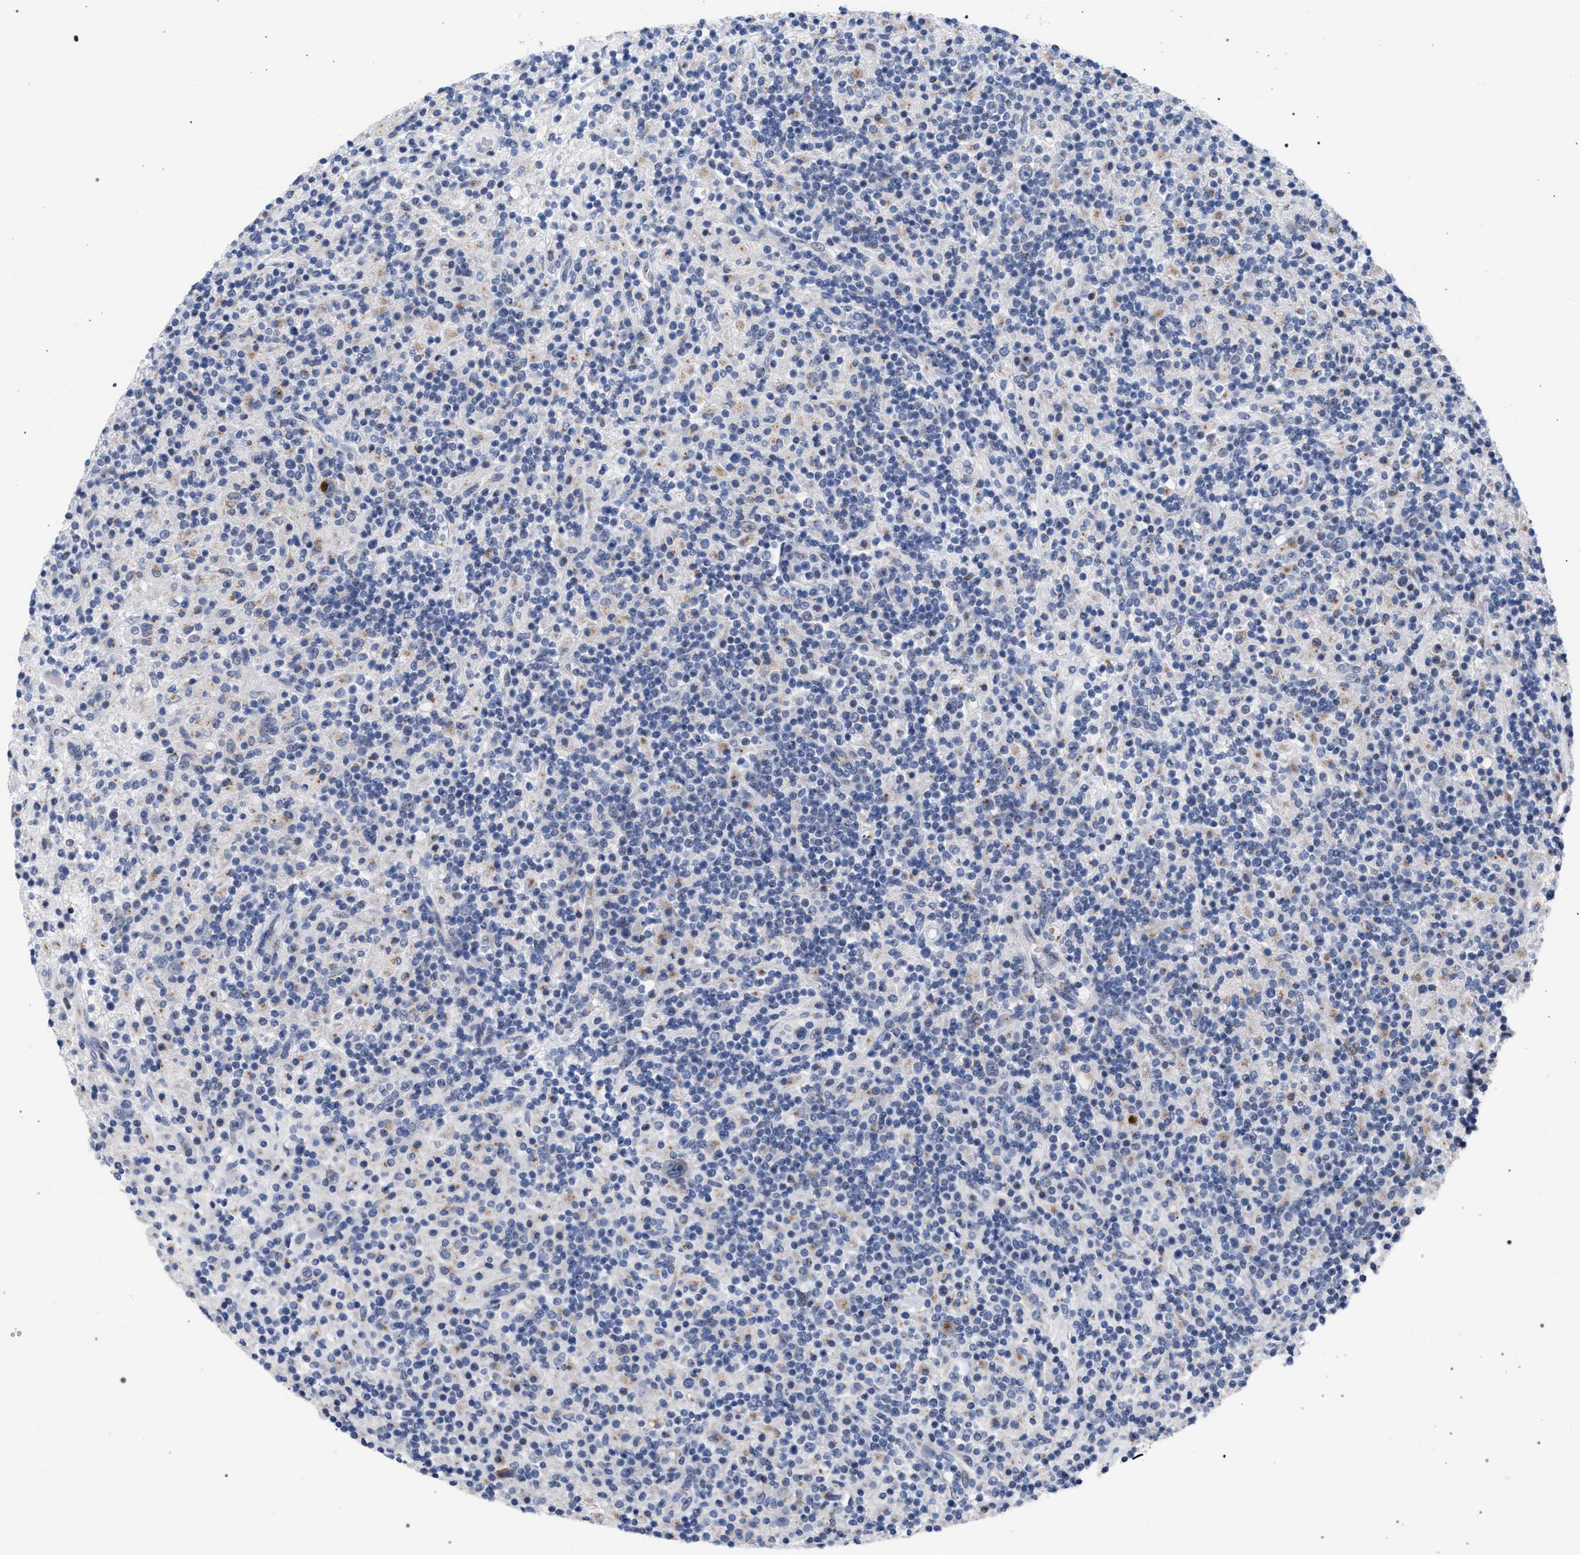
{"staining": {"intensity": "weak", "quantity": "25%-75%", "location": "cytoplasmic/membranous"}, "tissue": "lymphoma", "cell_type": "Tumor cells", "image_type": "cancer", "snomed": [{"axis": "morphology", "description": "Hodgkin's disease, NOS"}, {"axis": "topography", "description": "Lymph node"}], "caption": "Human lymphoma stained for a protein (brown) shows weak cytoplasmic/membranous positive staining in about 25%-75% of tumor cells.", "gene": "GOLGA2", "patient": {"sex": "male", "age": 70}}